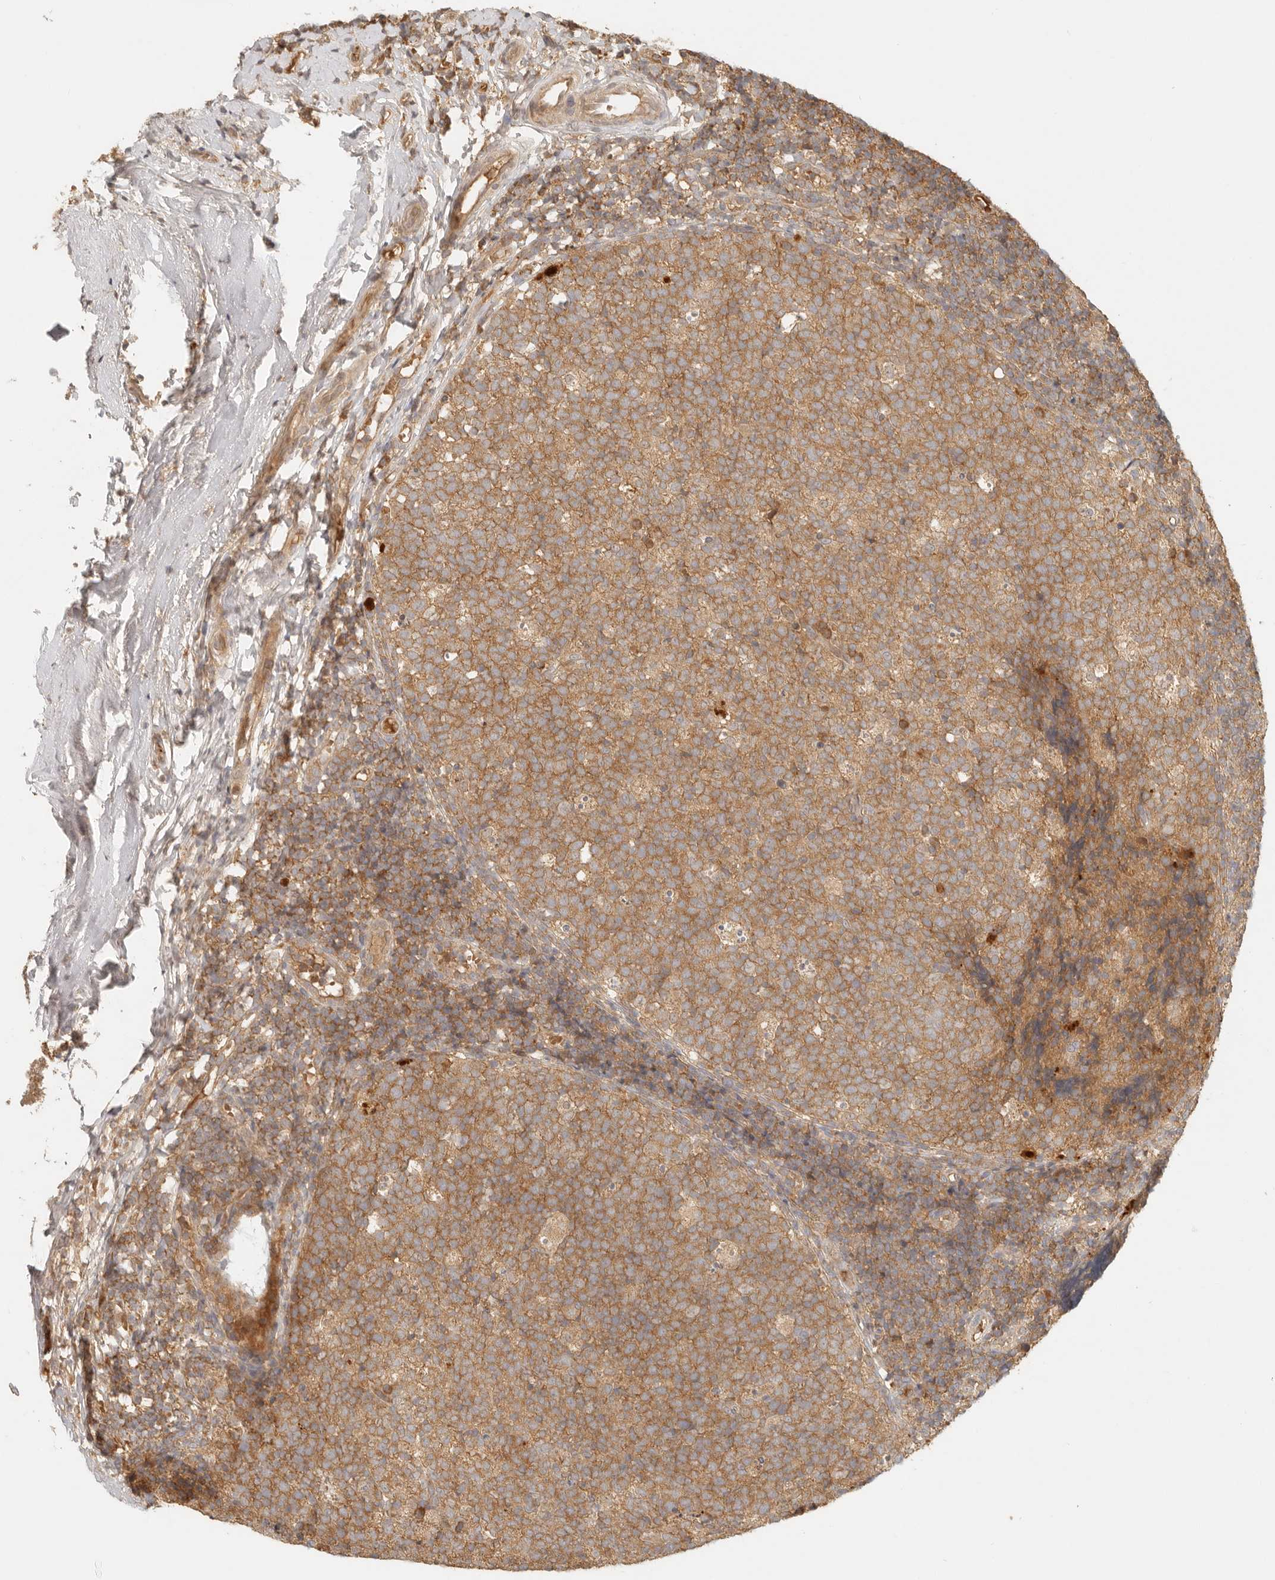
{"staining": {"intensity": "moderate", "quantity": "25%-75%", "location": "cytoplasmic/membranous"}, "tissue": "tonsil", "cell_type": "Germinal center cells", "image_type": "normal", "snomed": [{"axis": "morphology", "description": "Normal tissue, NOS"}, {"axis": "topography", "description": "Tonsil"}], "caption": "A brown stain highlights moderate cytoplasmic/membranous expression of a protein in germinal center cells of normal human tonsil. (DAB (3,3'-diaminobenzidine) IHC with brightfield microscopy, high magnification).", "gene": "ANKRD61", "patient": {"sex": "female", "age": 19}}